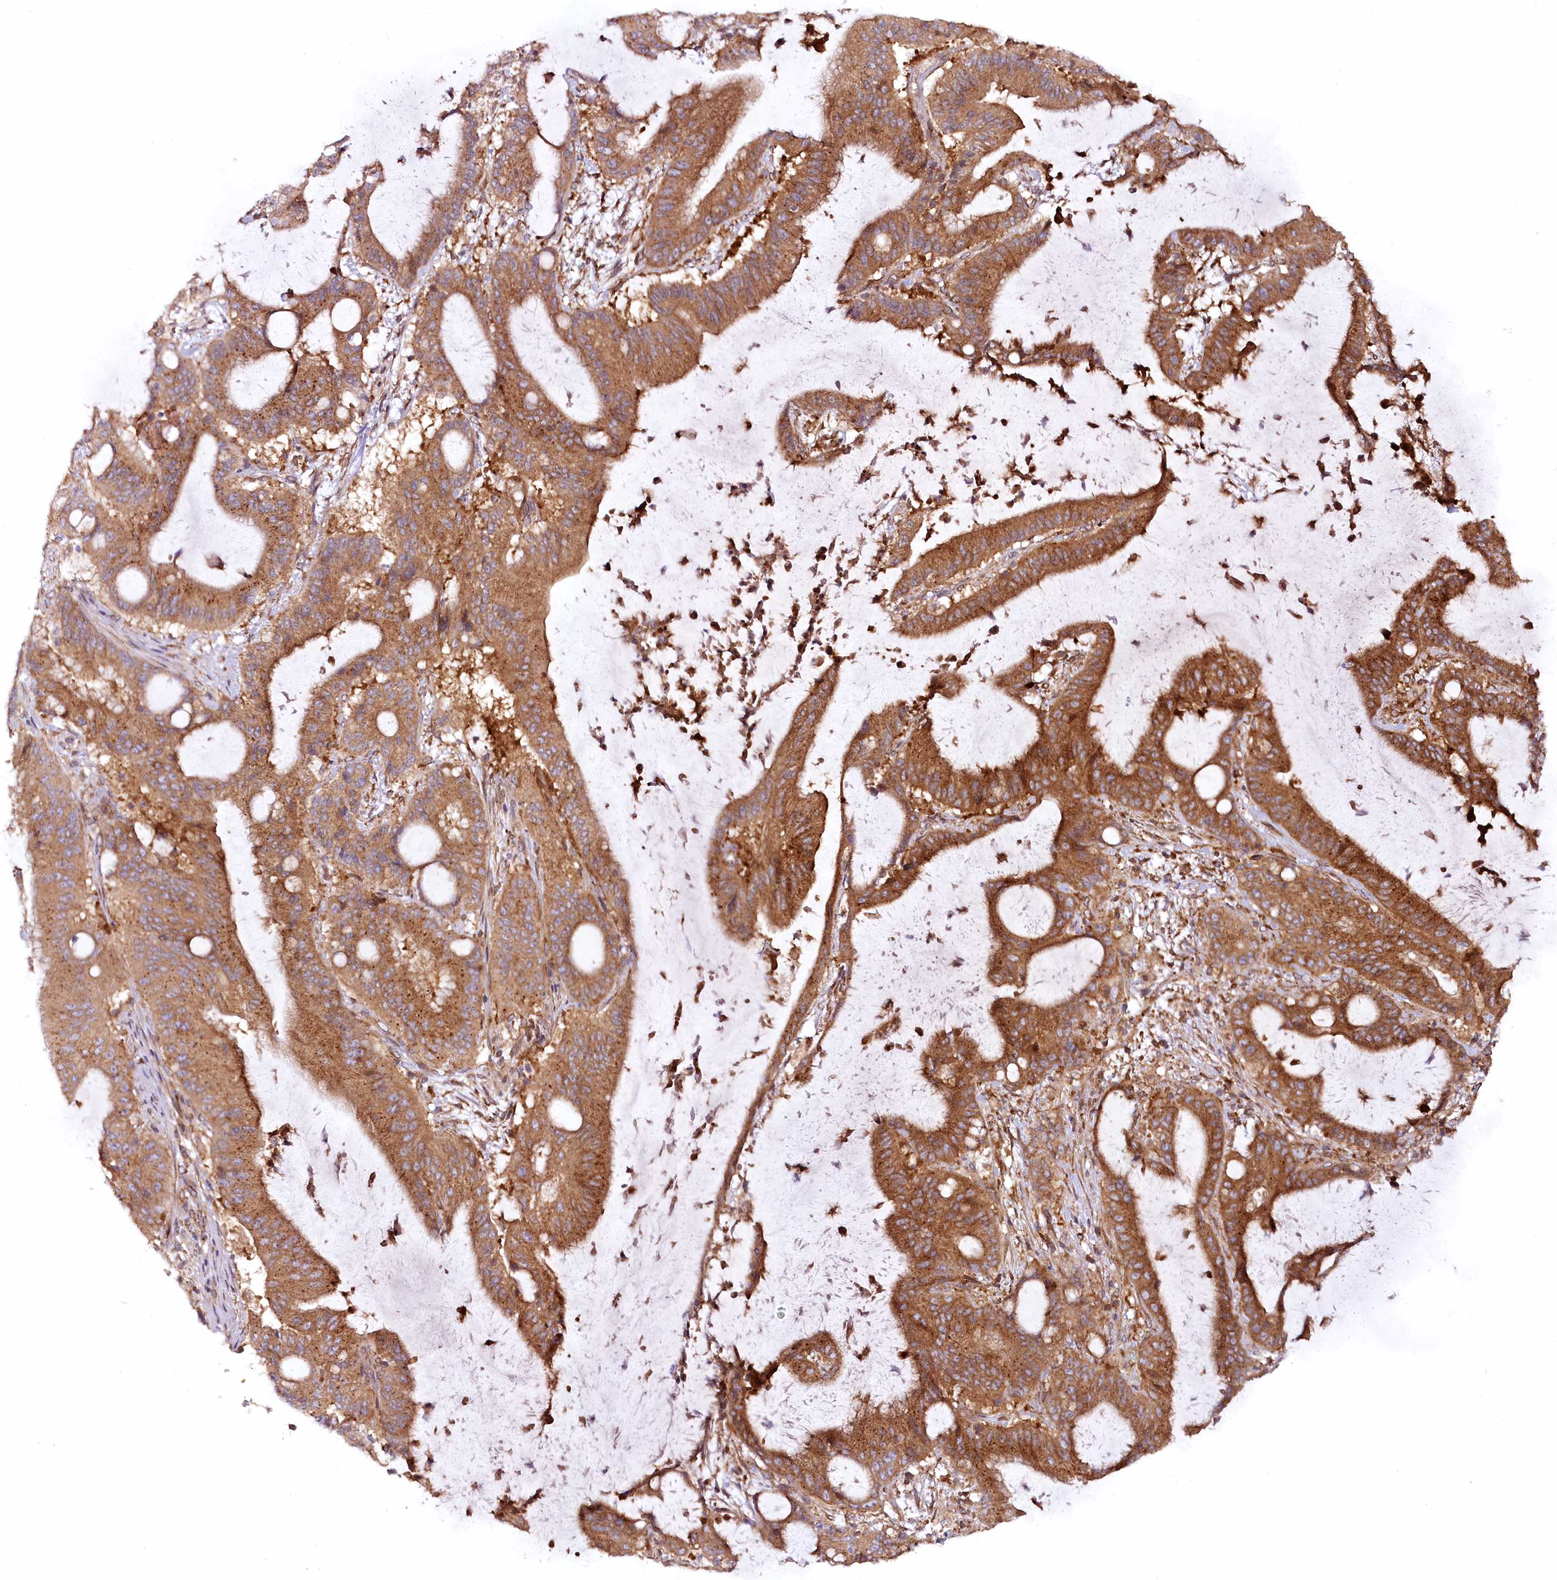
{"staining": {"intensity": "moderate", "quantity": ">75%", "location": "cytoplasmic/membranous"}, "tissue": "liver cancer", "cell_type": "Tumor cells", "image_type": "cancer", "snomed": [{"axis": "morphology", "description": "Normal tissue, NOS"}, {"axis": "morphology", "description": "Cholangiocarcinoma"}, {"axis": "topography", "description": "Liver"}, {"axis": "topography", "description": "Peripheral nerve tissue"}], "caption": "A medium amount of moderate cytoplasmic/membranous expression is seen in about >75% of tumor cells in cholangiocarcinoma (liver) tissue.", "gene": "COPG1", "patient": {"sex": "female", "age": 73}}